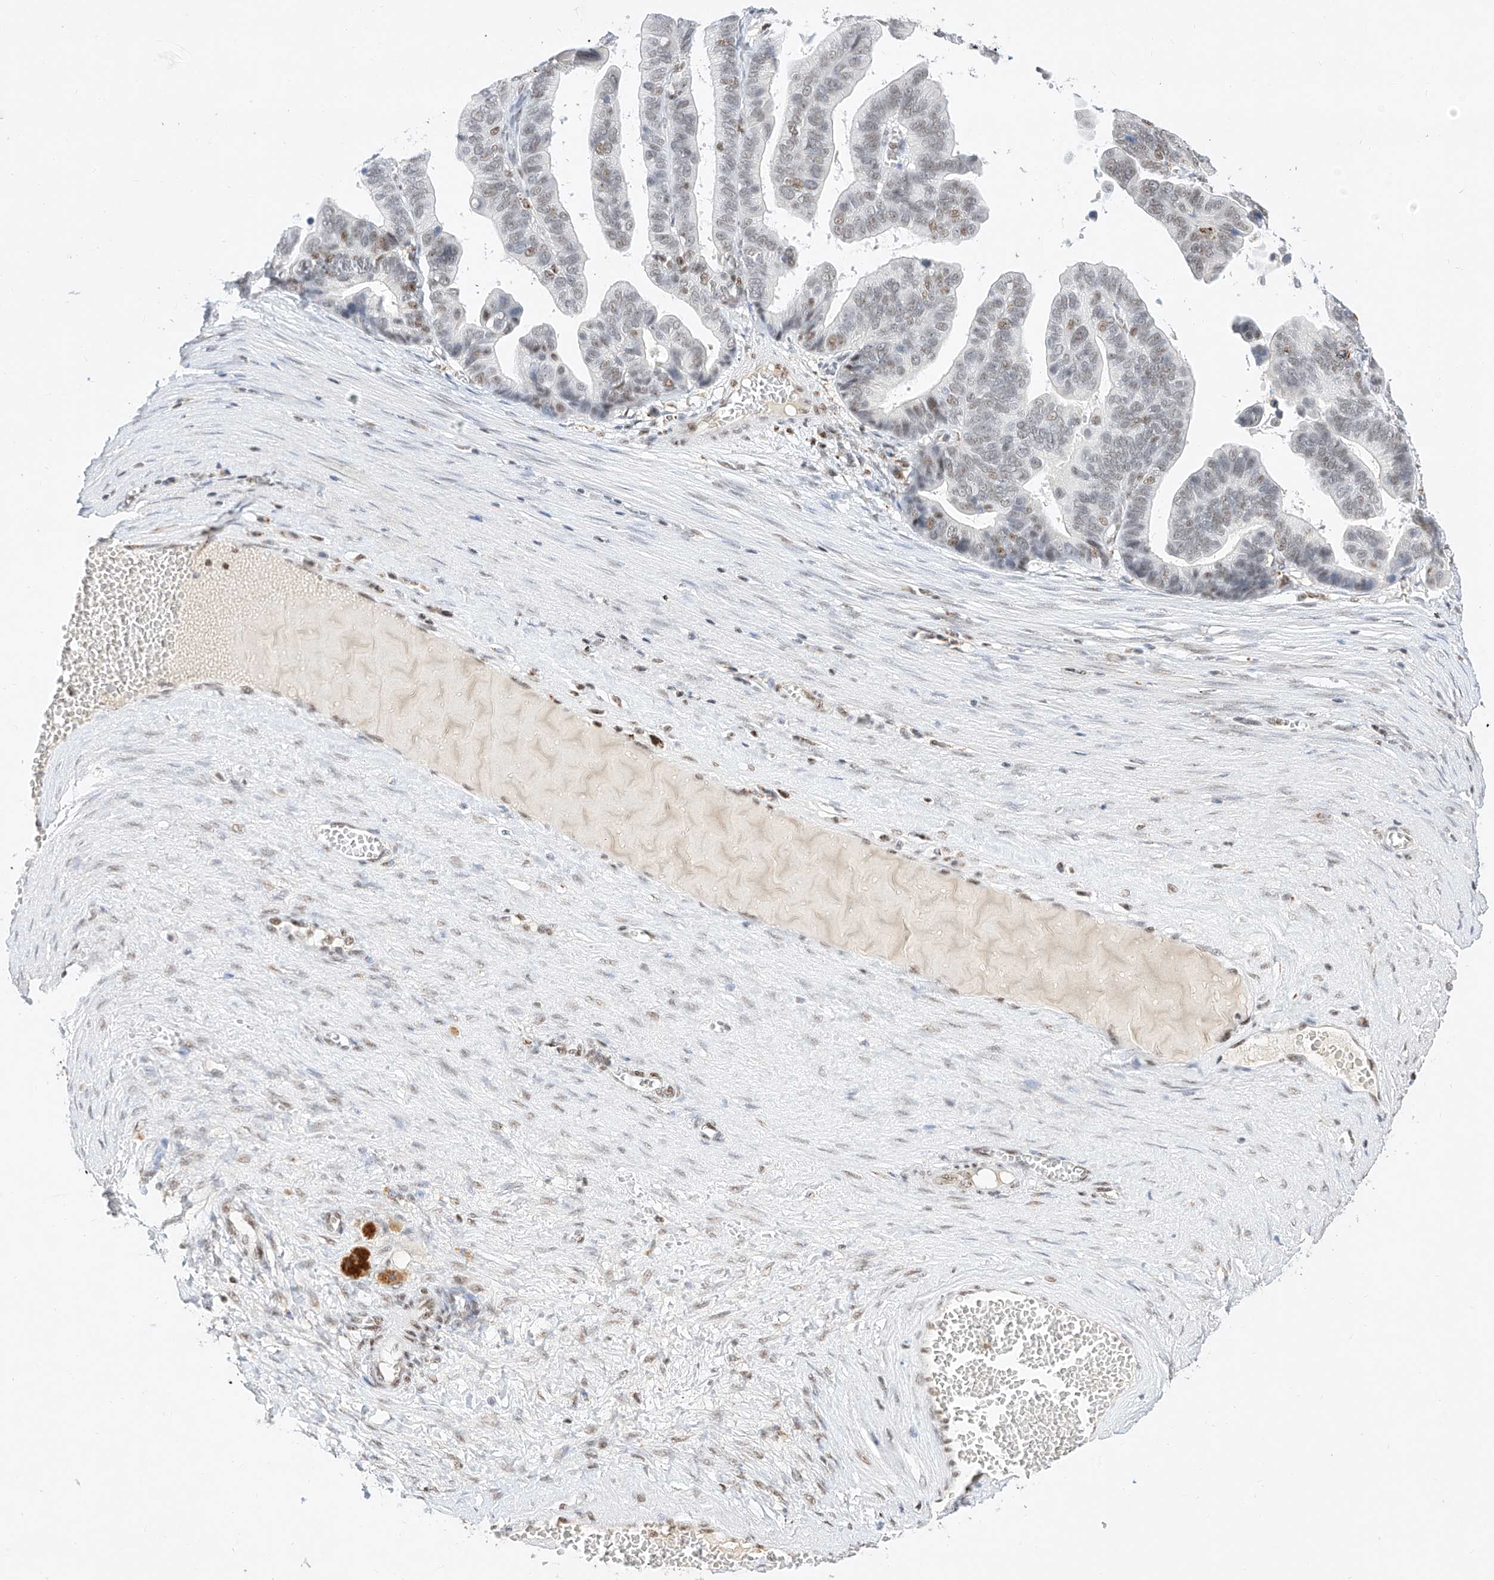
{"staining": {"intensity": "weak", "quantity": "<25%", "location": "nuclear"}, "tissue": "ovarian cancer", "cell_type": "Tumor cells", "image_type": "cancer", "snomed": [{"axis": "morphology", "description": "Cystadenocarcinoma, serous, NOS"}, {"axis": "topography", "description": "Ovary"}], "caption": "A photomicrograph of human ovarian serous cystadenocarcinoma is negative for staining in tumor cells. Nuclei are stained in blue.", "gene": "NRF1", "patient": {"sex": "female", "age": 56}}